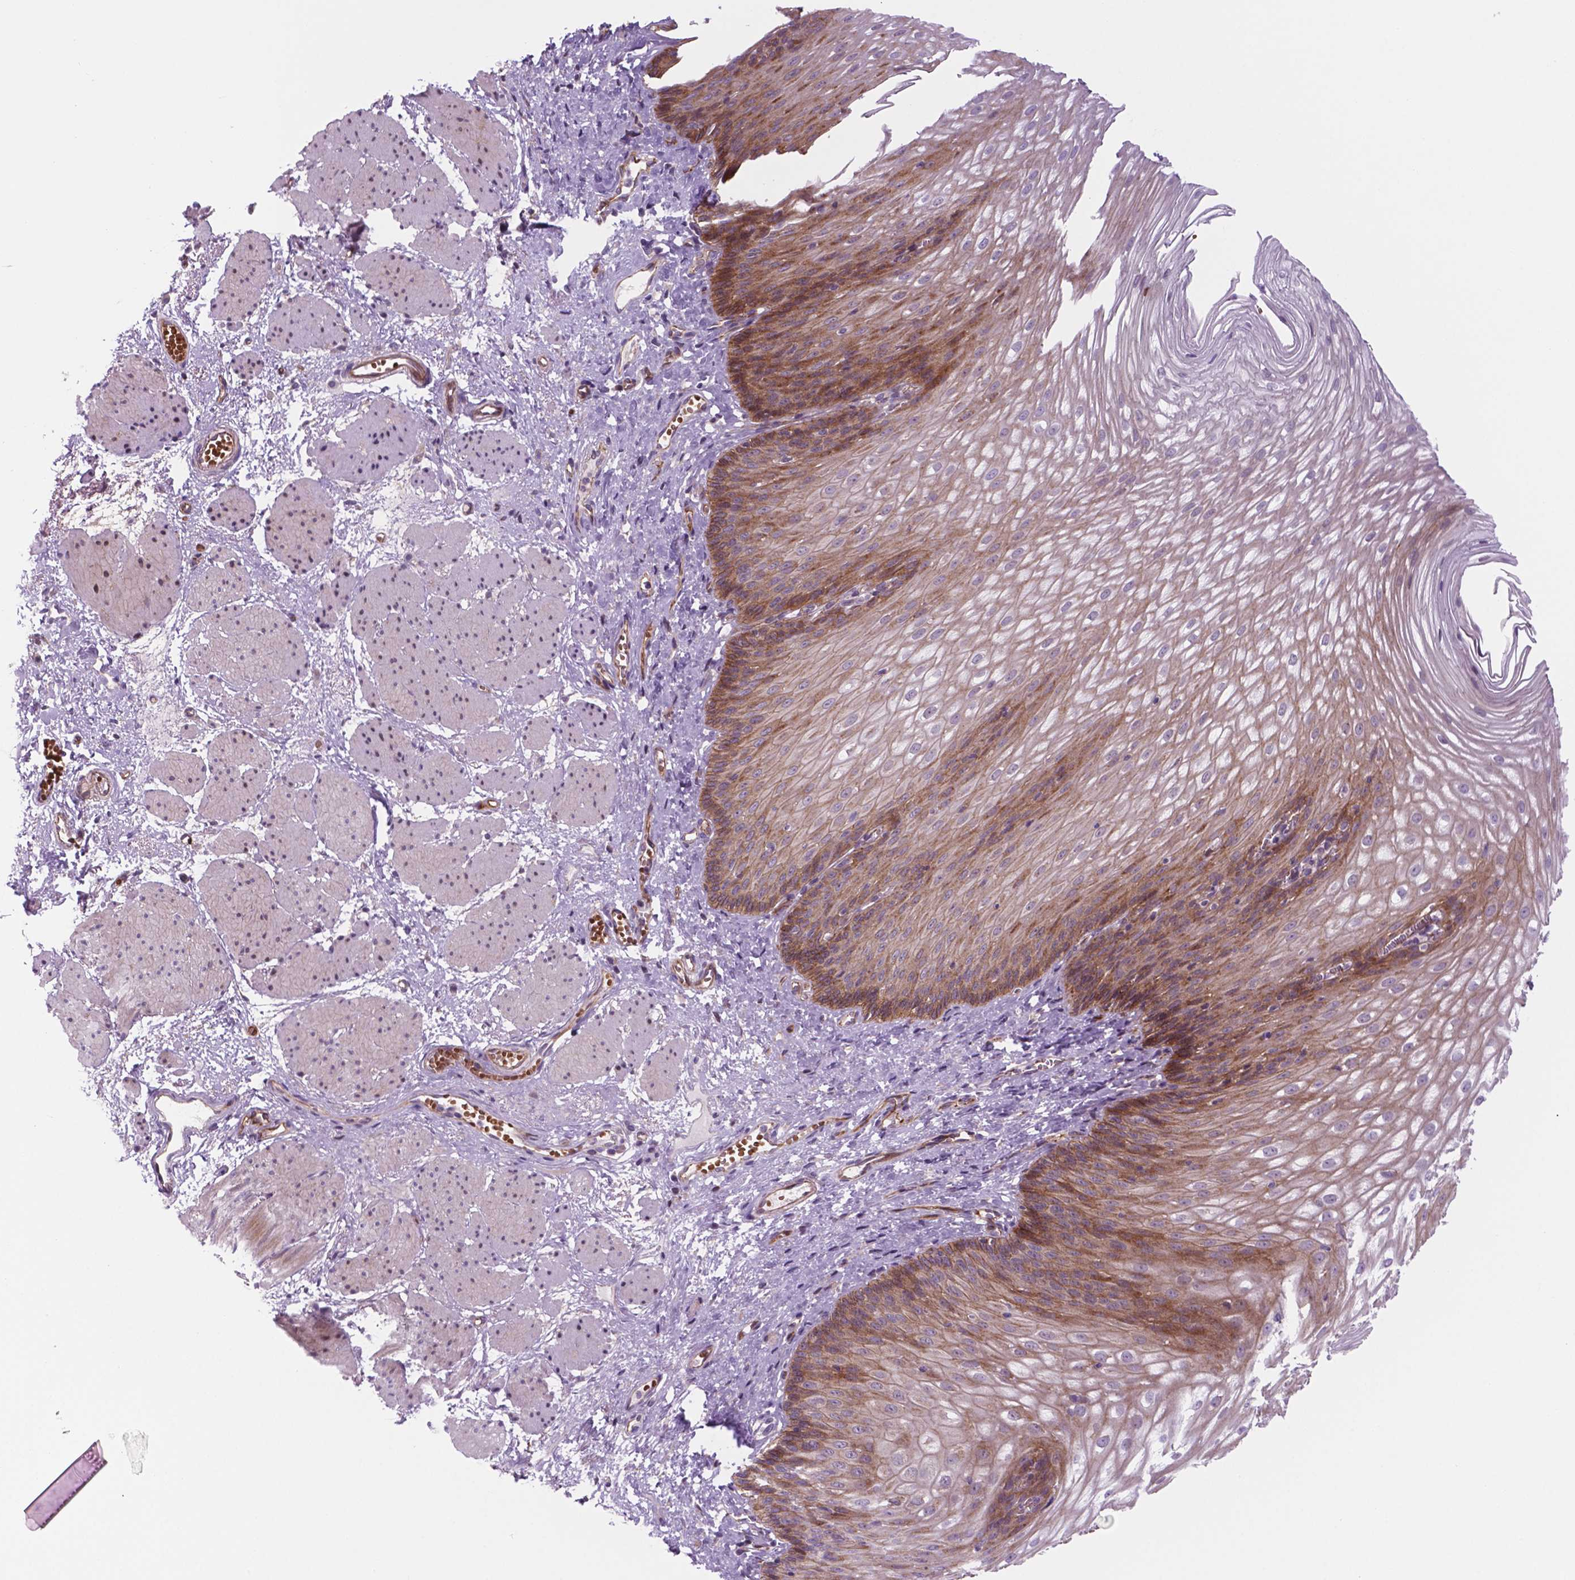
{"staining": {"intensity": "moderate", "quantity": "25%-75%", "location": "cytoplasmic/membranous"}, "tissue": "esophagus", "cell_type": "Squamous epithelial cells", "image_type": "normal", "snomed": [{"axis": "morphology", "description": "Normal tissue, NOS"}, {"axis": "topography", "description": "Esophagus"}], "caption": "This is a histology image of immunohistochemistry staining of normal esophagus, which shows moderate expression in the cytoplasmic/membranous of squamous epithelial cells.", "gene": "RND3", "patient": {"sex": "male", "age": 62}}